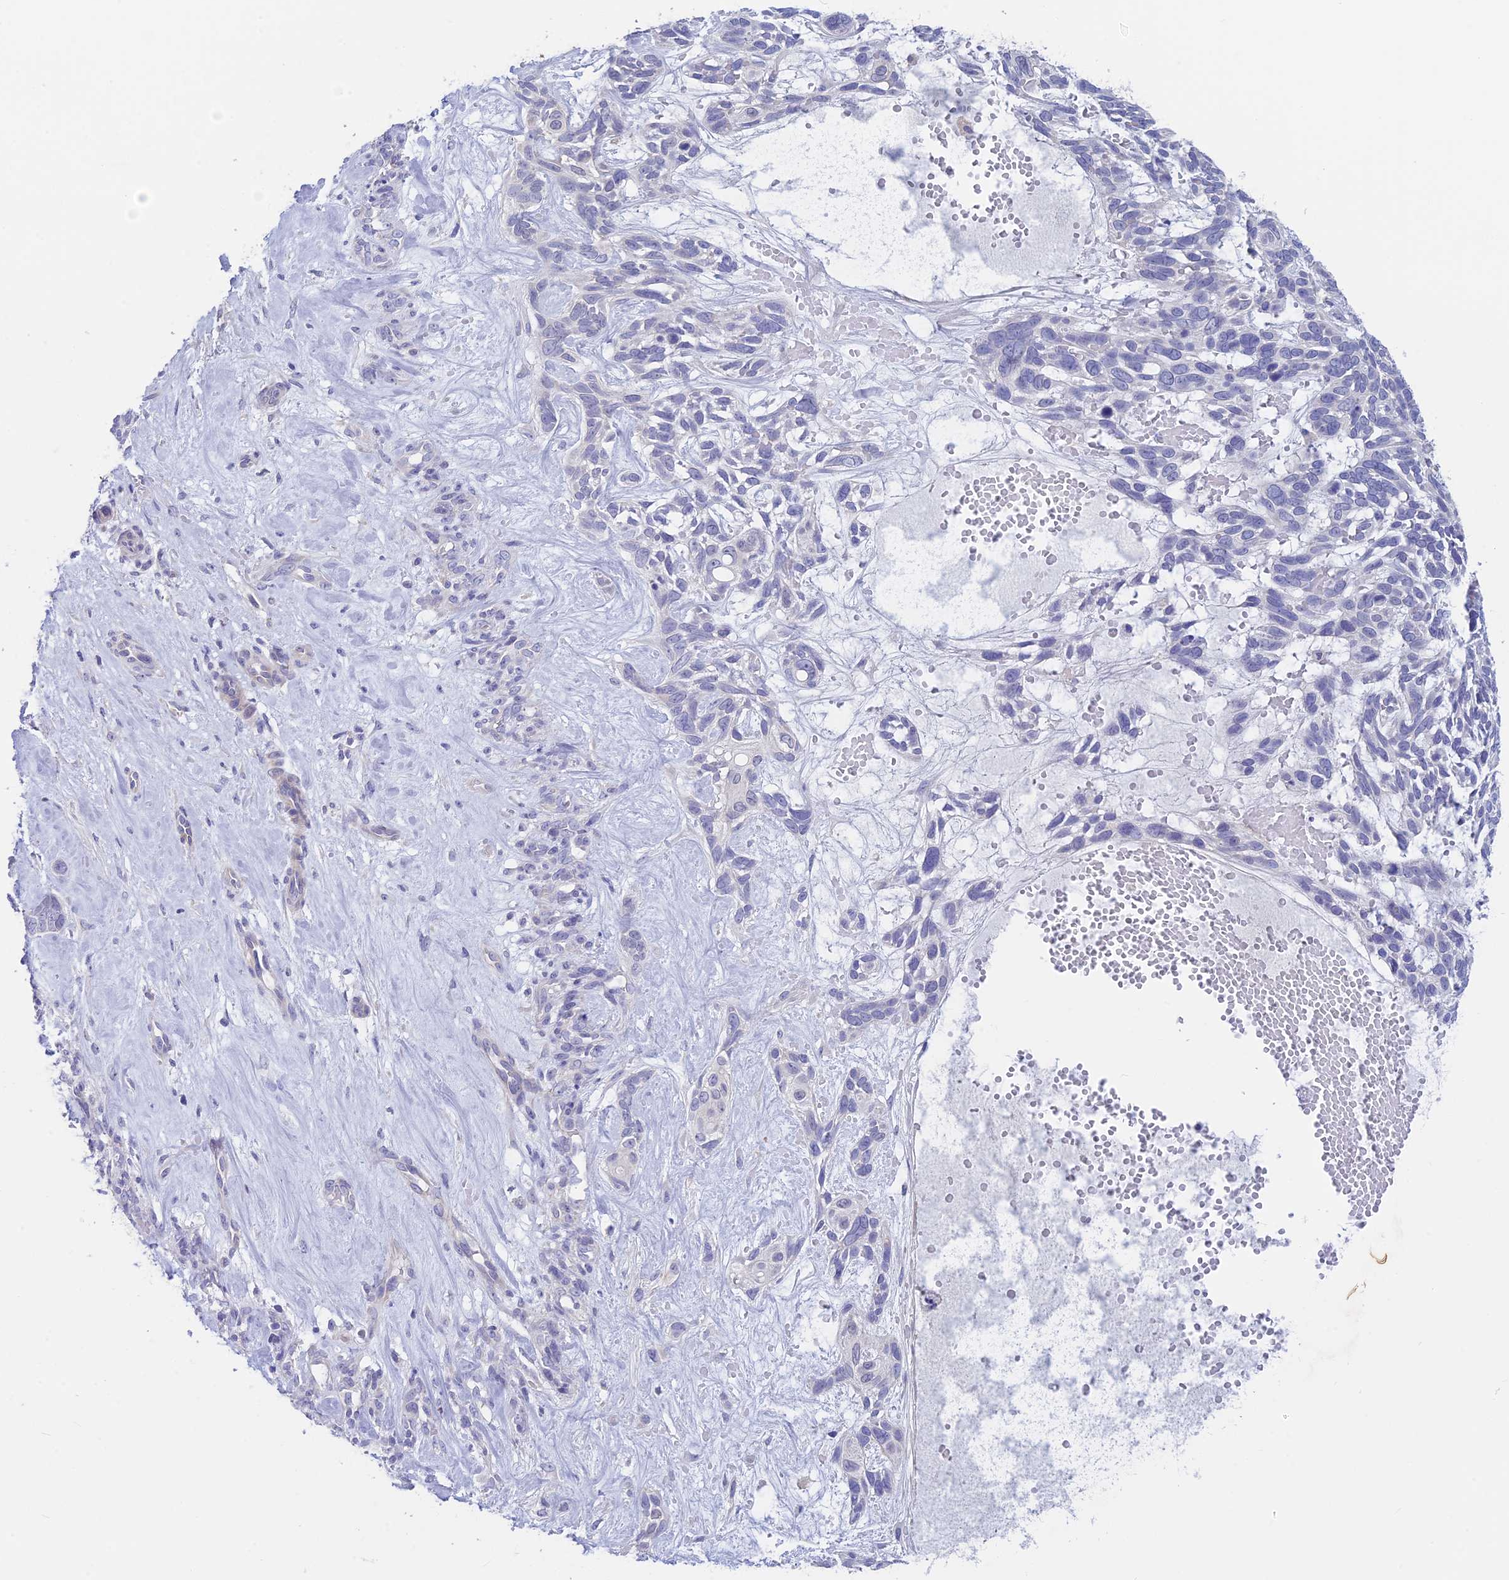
{"staining": {"intensity": "negative", "quantity": "none", "location": "none"}, "tissue": "skin cancer", "cell_type": "Tumor cells", "image_type": "cancer", "snomed": [{"axis": "morphology", "description": "Basal cell carcinoma"}, {"axis": "topography", "description": "Skin"}], "caption": "High magnification brightfield microscopy of basal cell carcinoma (skin) stained with DAB (brown) and counterstained with hematoxylin (blue): tumor cells show no significant staining.", "gene": "SNTN", "patient": {"sex": "male", "age": 88}}